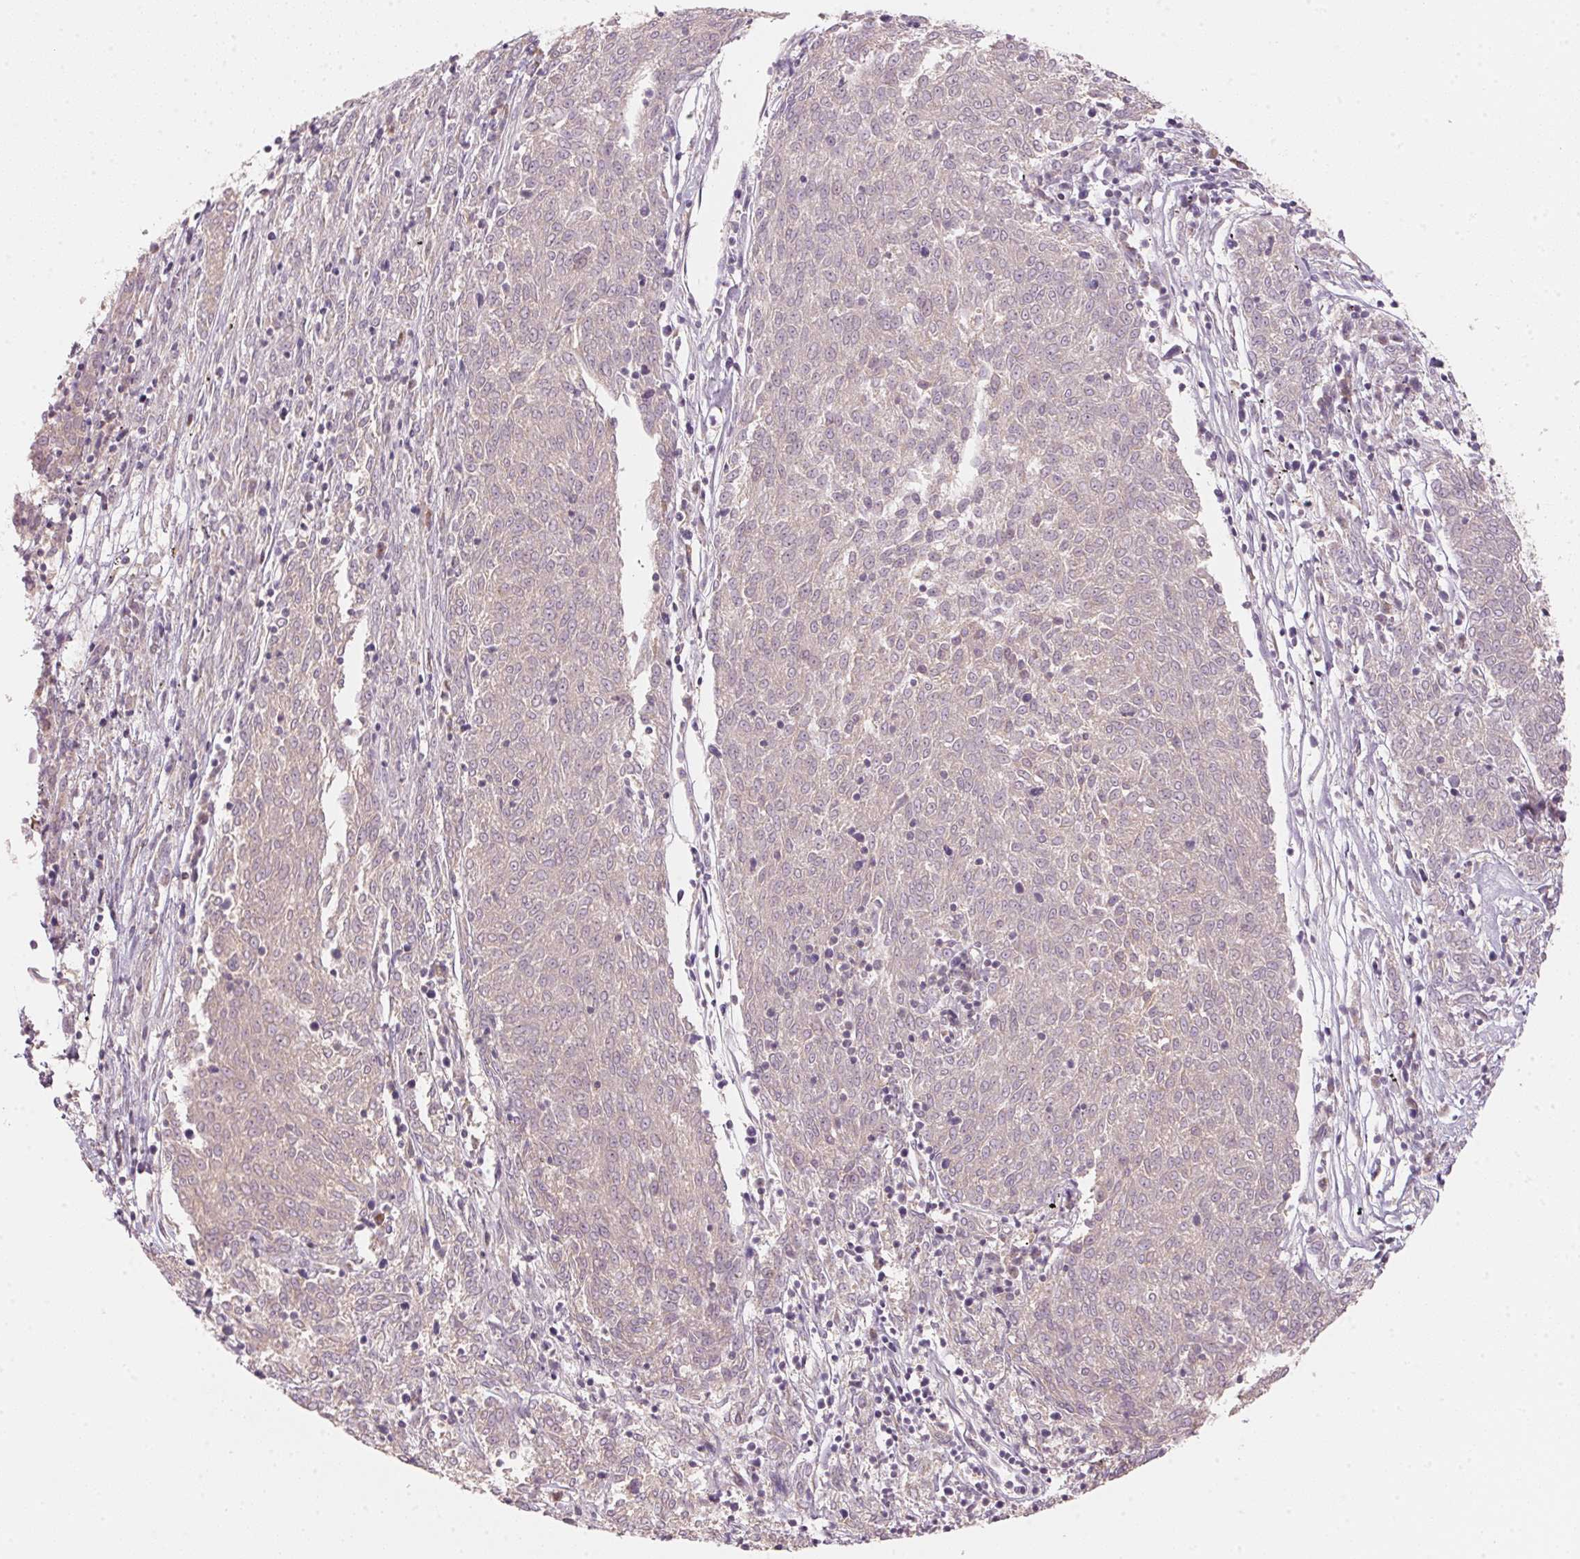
{"staining": {"intensity": "negative", "quantity": "none", "location": "none"}, "tissue": "melanoma", "cell_type": "Tumor cells", "image_type": "cancer", "snomed": [{"axis": "morphology", "description": "Malignant melanoma, NOS"}, {"axis": "topography", "description": "Skin"}], "caption": "High magnification brightfield microscopy of melanoma stained with DAB (3,3'-diaminobenzidine) (brown) and counterstained with hematoxylin (blue): tumor cells show no significant positivity.", "gene": "BLOC1S2", "patient": {"sex": "female", "age": 72}}